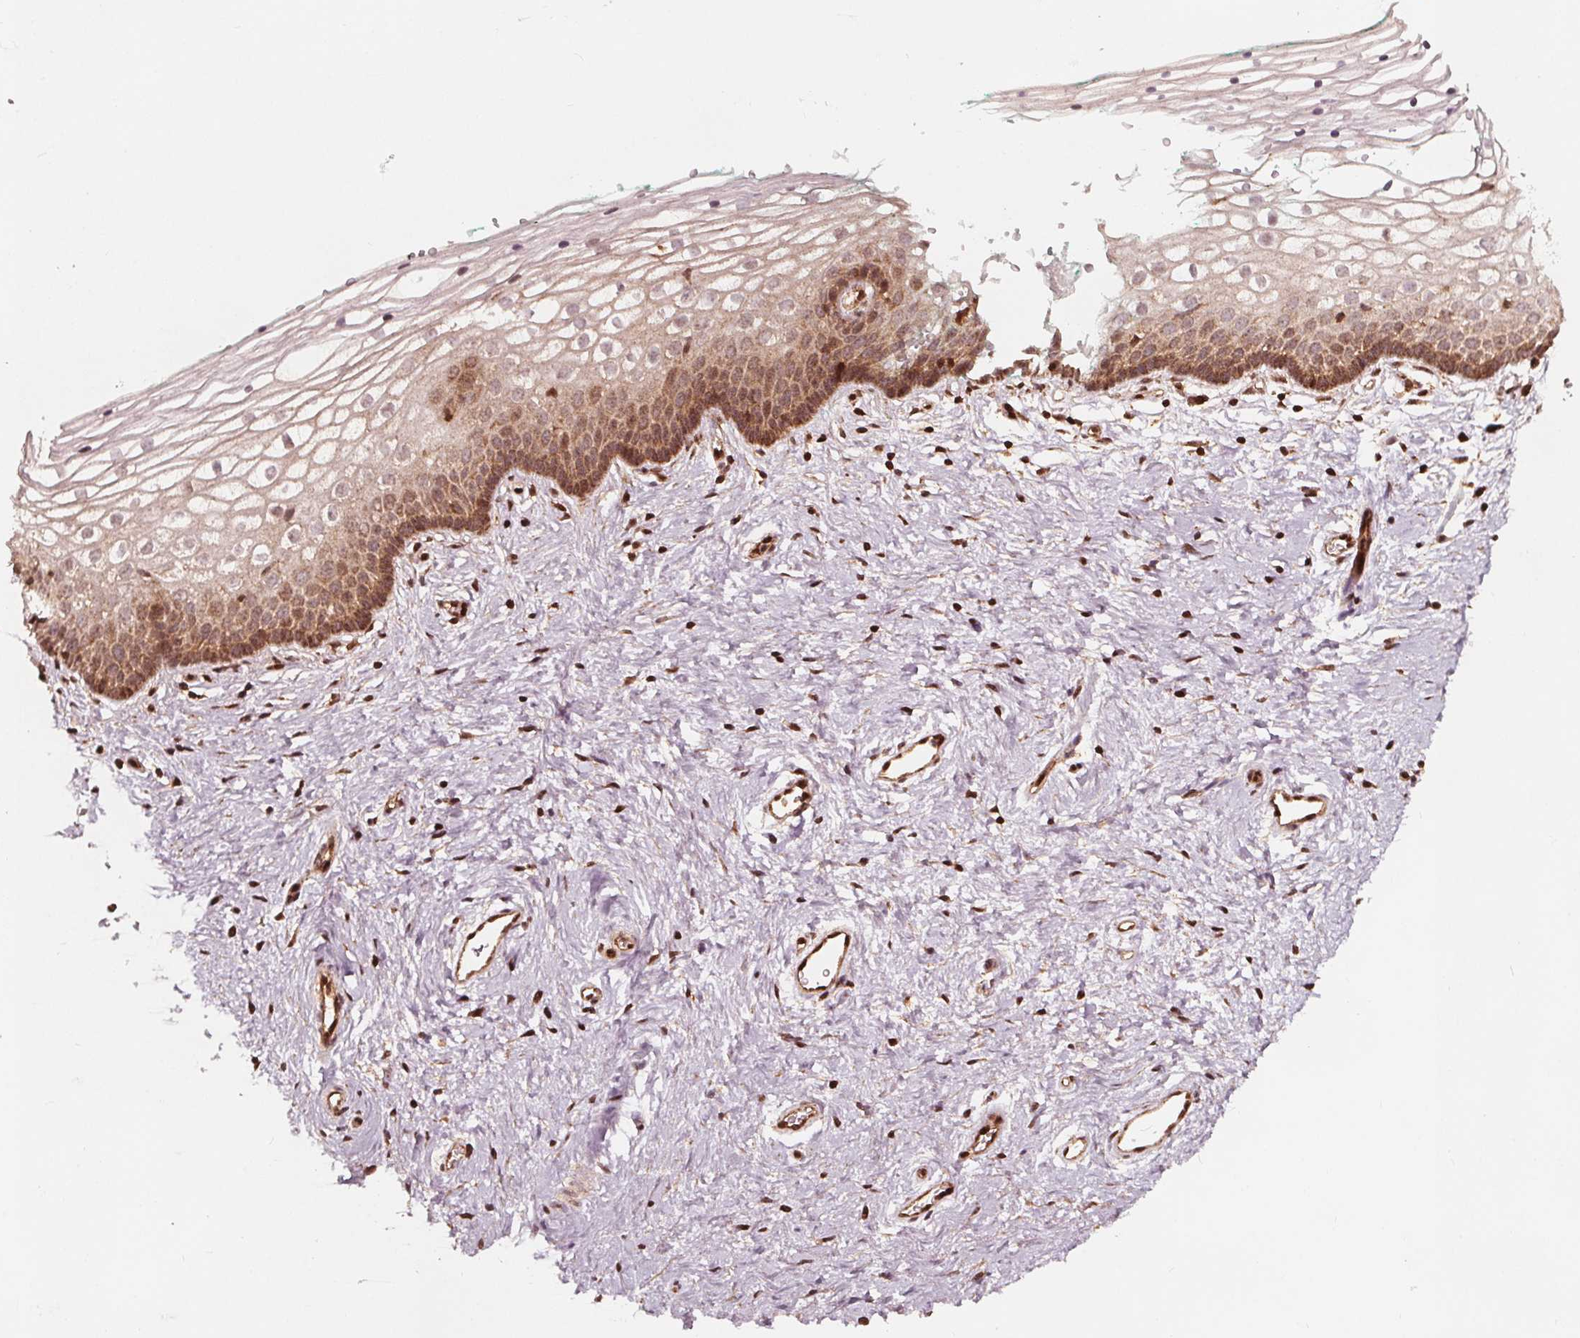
{"staining": {"intensity": "strong", "quantity": "25%-75%", "location": "cytoplasmic/membranous,nuclear"}, "tissue": "vagina", "cell_type": "Squamous epithelial cells", "image_type": "normal", "snomed": [{"axis": "morphology", "description": "Normal tissue, NOS"}, {"axis": "topography", "description": "Vagina"}], "caption": "An image of vagina stained for a protein demonstrates strong cytoplasmic/membranous,nuclear brown staining in squamous epithelial cells. The staining is performed using DAB brown chromogen to label protein expression. The nuclei are counter-stained blue using hematoxylin.", "gene": "AIP", "patient": {"sex": "female", "age": 36}}